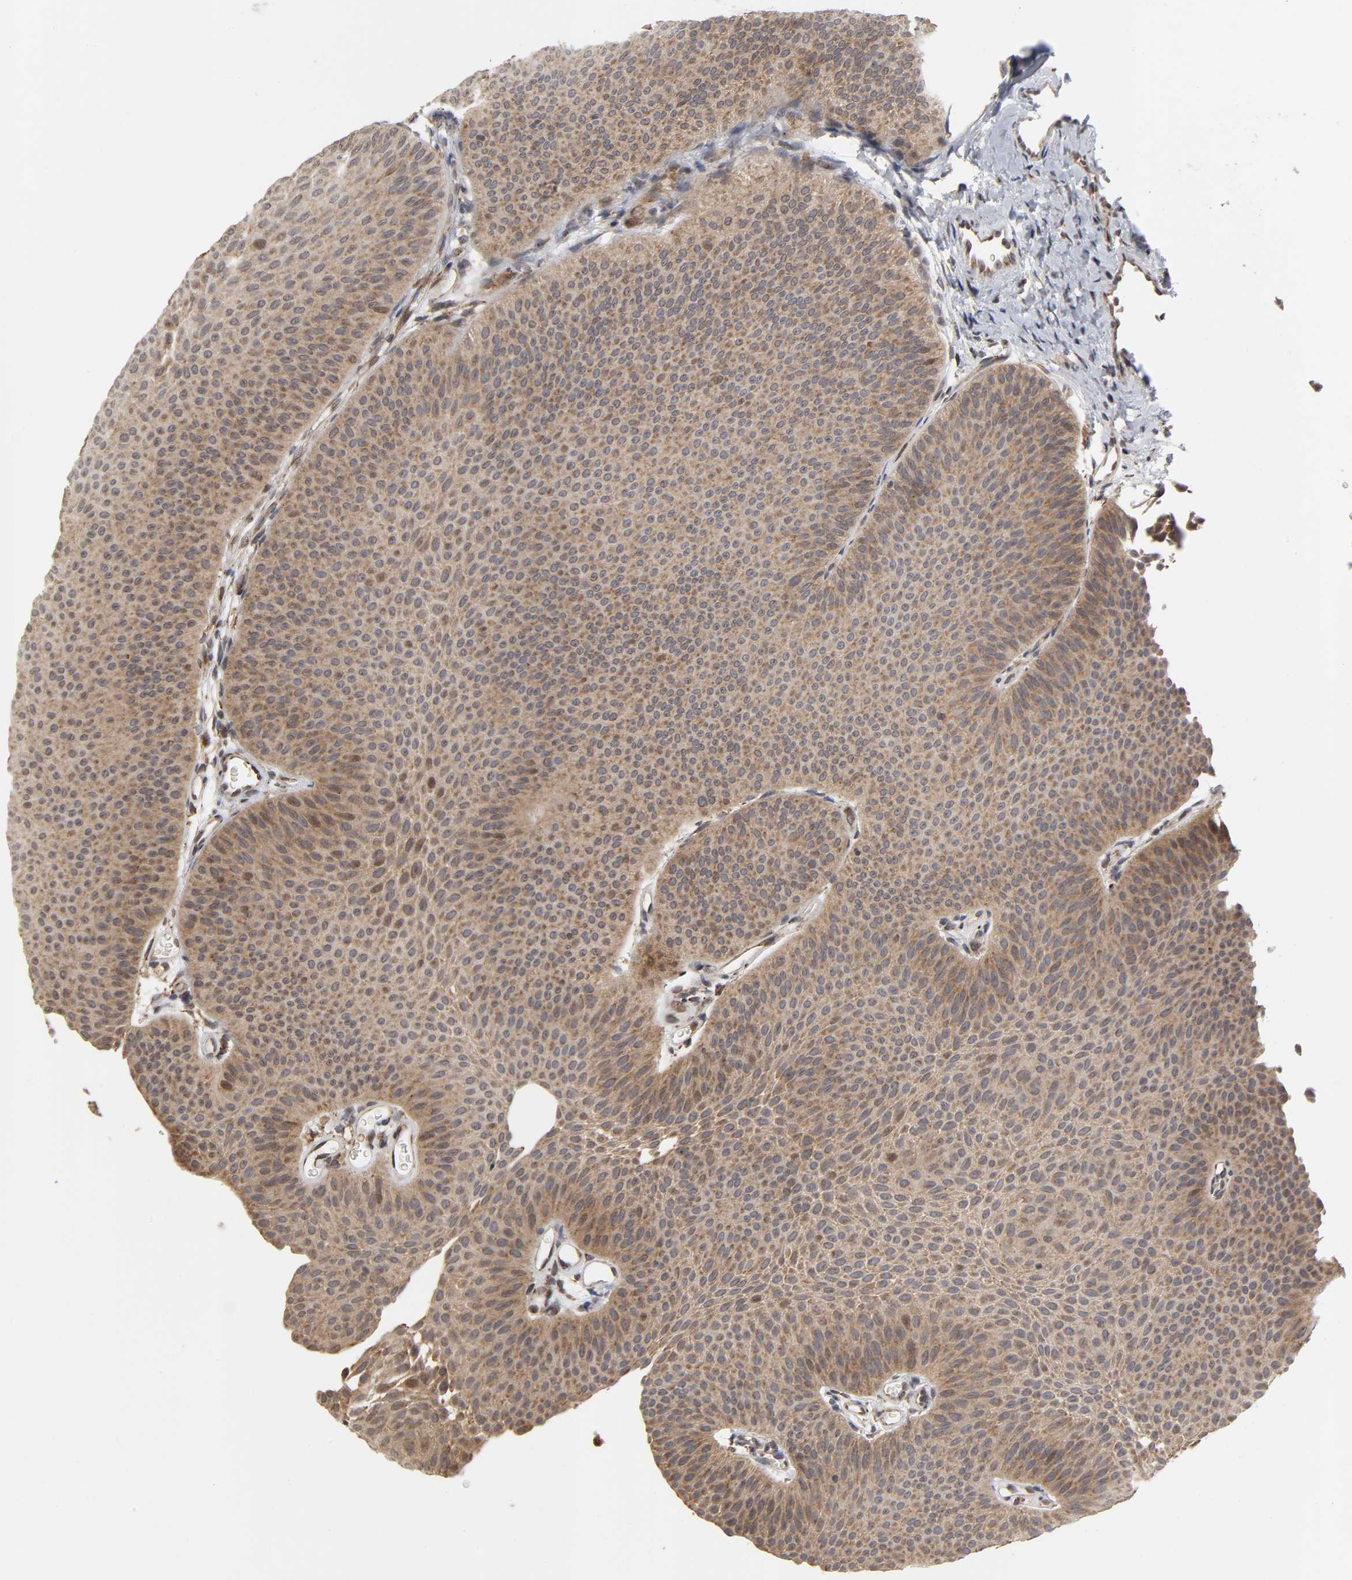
{"staining": {"intensity": "moderate", "quantity": ">75%", "location": "cytoplasmic/membranous"}, "tissue": "urothelial cancer", "cell_type": "Tumor cells", "image_type": "cancer", "snomed": [{"axis": "morphology", "description": "Urothelial carcinoma, Low grade"}, {"axis": "topography", "description": "Urinary bladder"}], "caption": "This image reveals low-grade urothelial carcinoma stained with immunohistochemistry (IHC) to label a protein in brown. The cytoplasmic/membranous of tumor cells show moderate positivity for the protein. Nuclei are counter-stained blue.", "gene": "SLC30A9", "patient": {"sex": "female", "age": 60}}